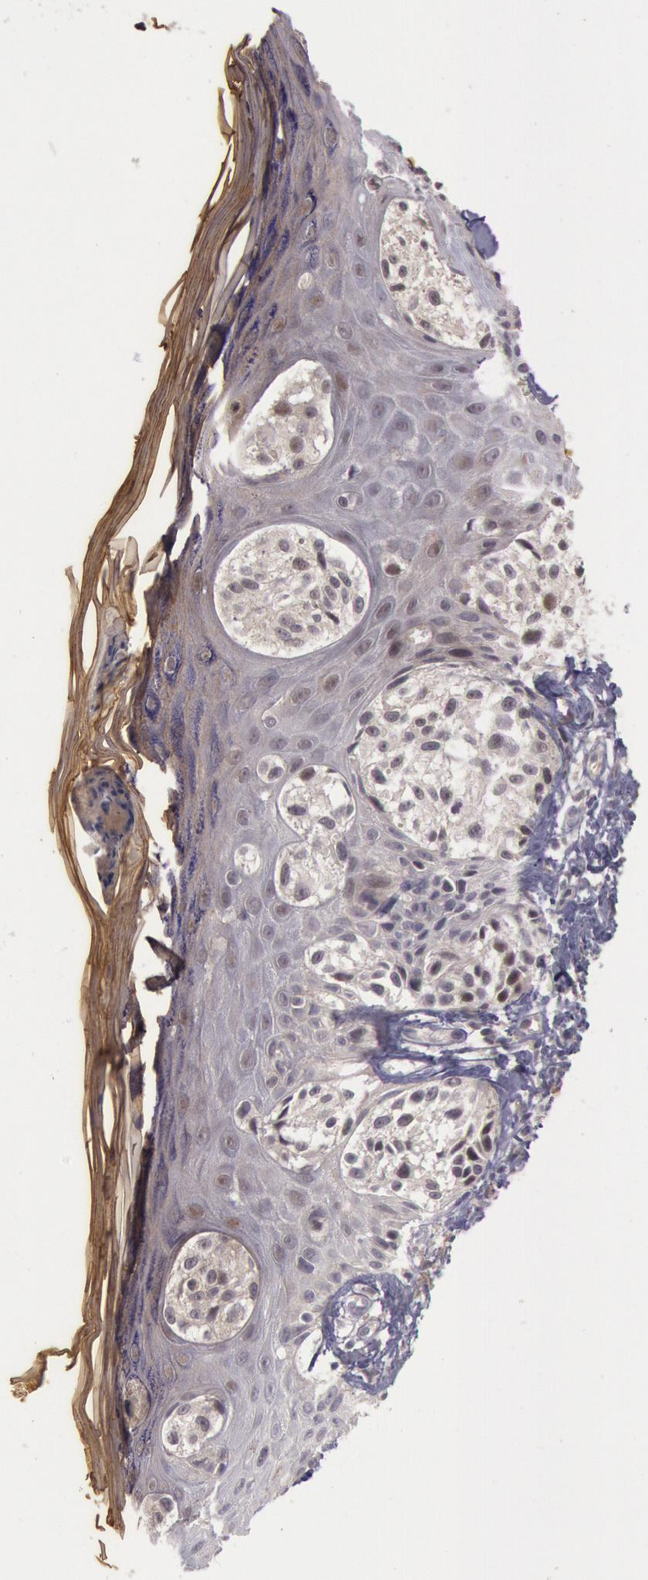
{"staining": {"intensity": "weak", "quantity": "25%-75%", "location": "cytoplasmic/membranous"}, "tissue": "melanoma", "cell_type": "Tumor cells", "image_type": "cancer", "snomed": [{"axis": "morphology", "description": "Malignant melanoma, NOS"}, {"axis": "topography", "description": "Skin"}], "caption": "Melanoma stained for a protein shows weak cytoplasmic/membranous positivity in tumor cells.", "gene": "TRIB2", "patient": {"sex": "male", "age": 57}}